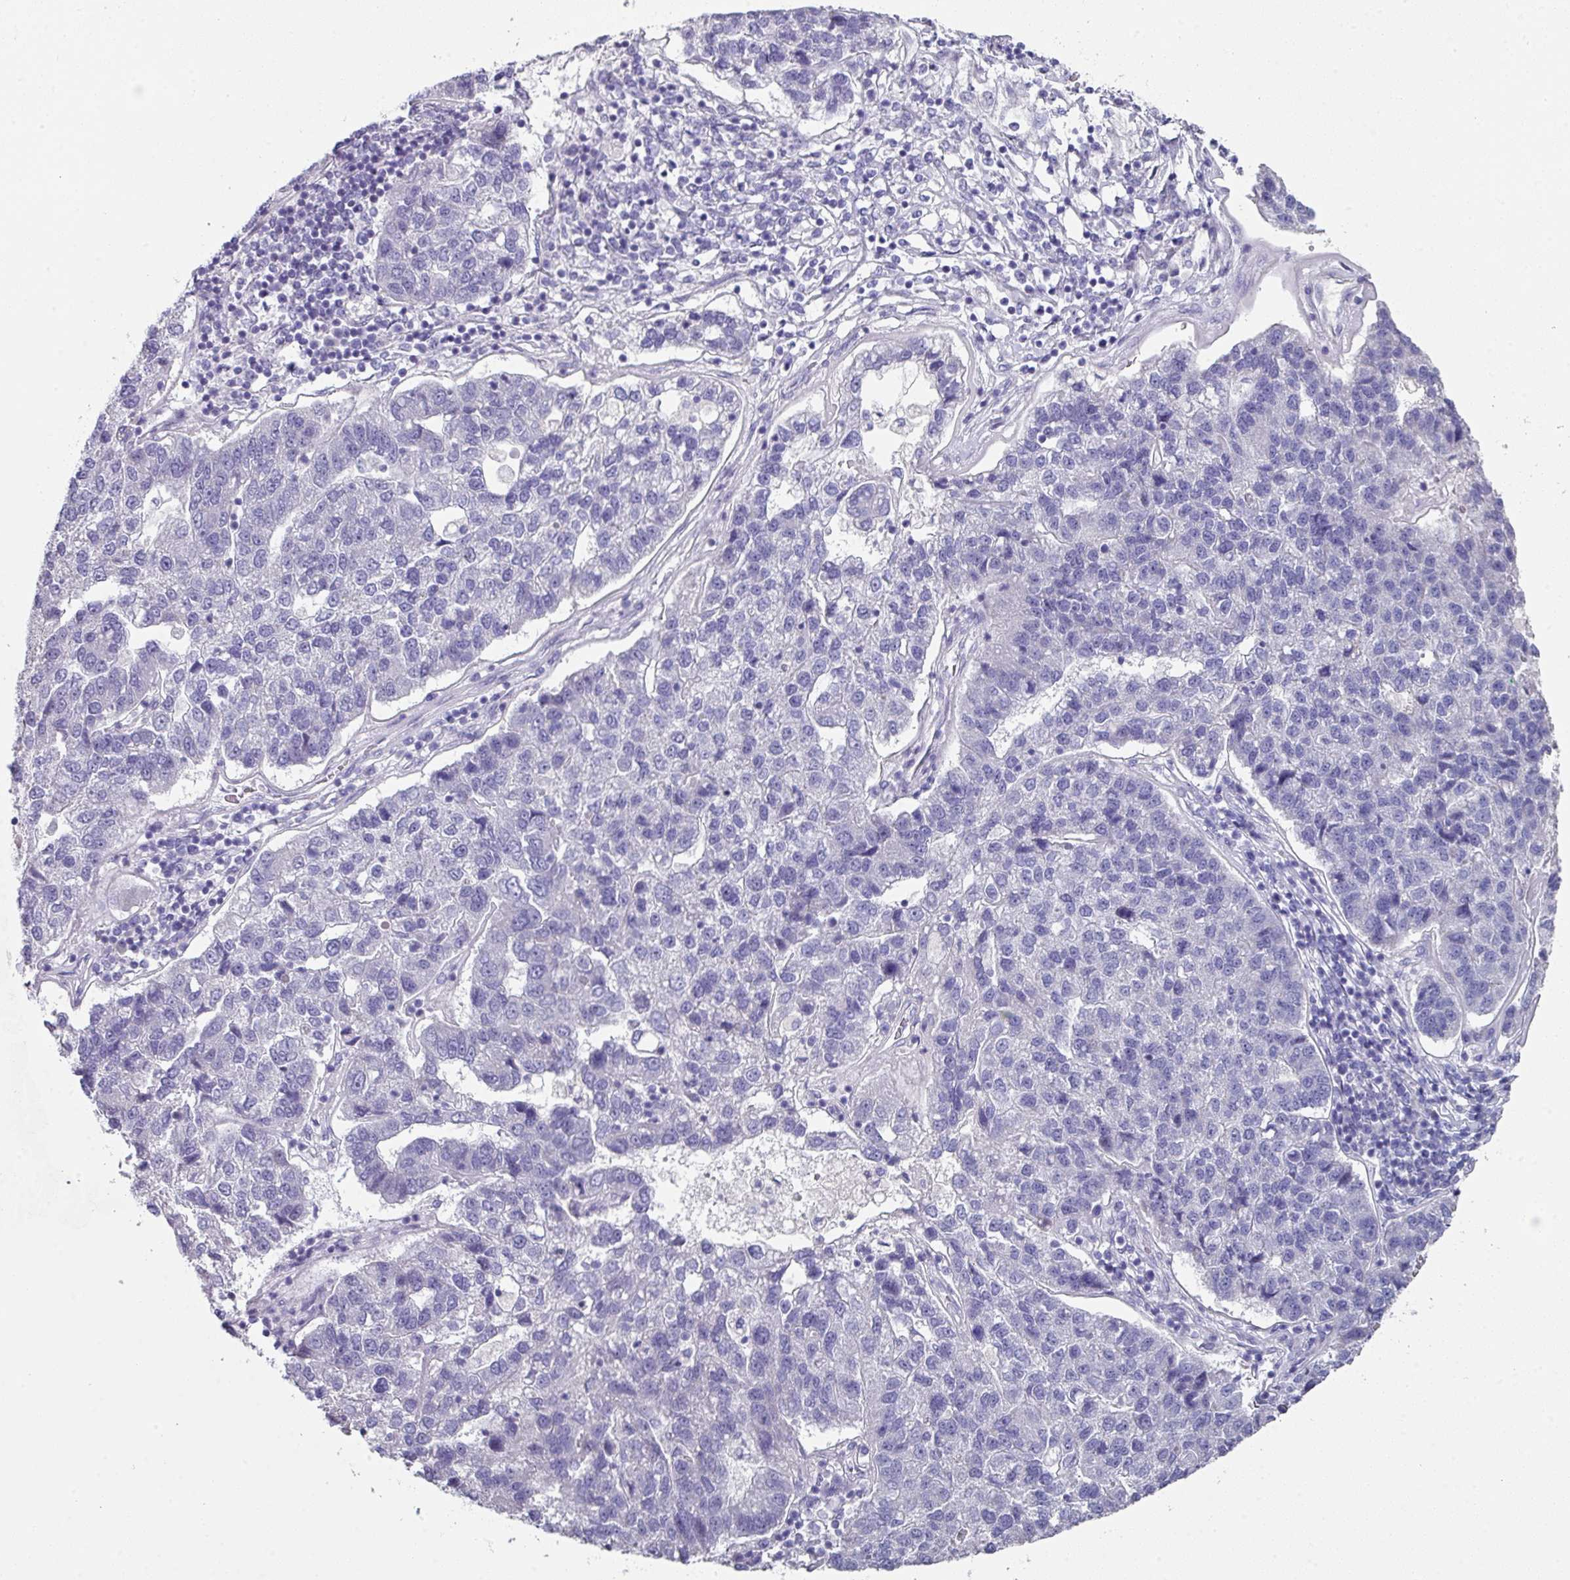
{"staining": {"intensity": "negative", "quantity": "none", "location": "none"}, "tissue": "pancreatic cancer", "cell_type": "Tumor cells", "image_type": "cancer", "snomed": [{"axis": "morphology", "description": "Adenocarcinoma, NOS"}, {"axis": "topography", "description": "Pancreas"}], "caption": "DAB immunohistochemical staining of human pancreatic adenocarcinoma exhibits no significant positivity in tumor cells.", "gene": "DEFB115", "patient": {"sex": "female", "age": 61}}